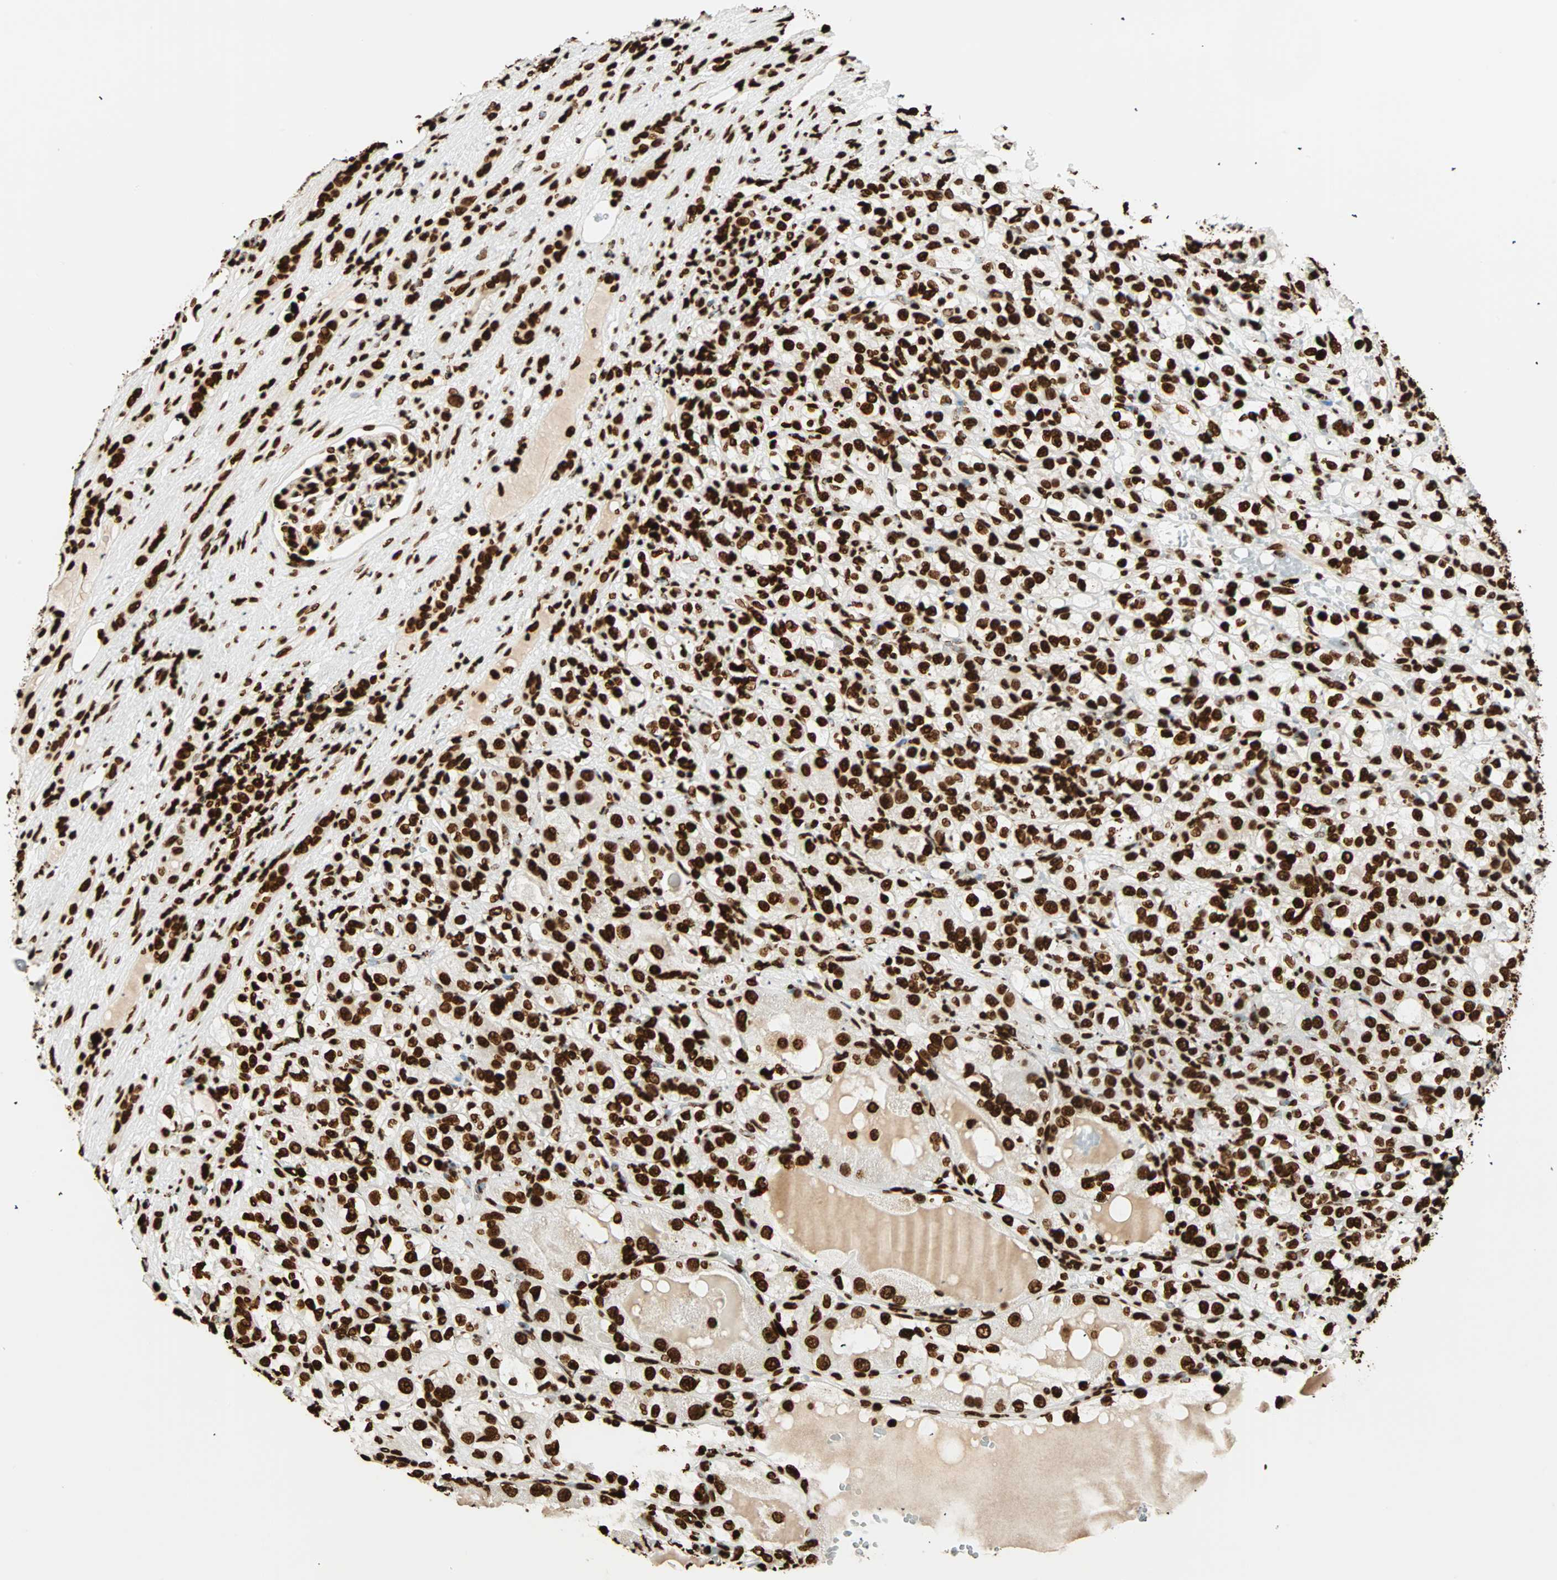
{"staining": {"intensity": "strong", "quantity": ">75%", "location": "nuclear"}, "tissue": "renal cancer", "cell_type": "Tumor cells", "image_type": "cancer", "snomed": [{"axis": "morphology", "description": "Normal tissue, NOS"}, {"axis": "morphology", "description": "Adenocarcinoma, NOS"}, {"axis": "topography", "description": "Kidney"}], "caption": "Renal cancer (adenocarcinoma) was stained to show a protein in brown. There is high levels of strong nuclear positivity in approximately >75% of tumor cells.", "gene": "GLI2", "patient": {"sex": "male", "age": 61}}